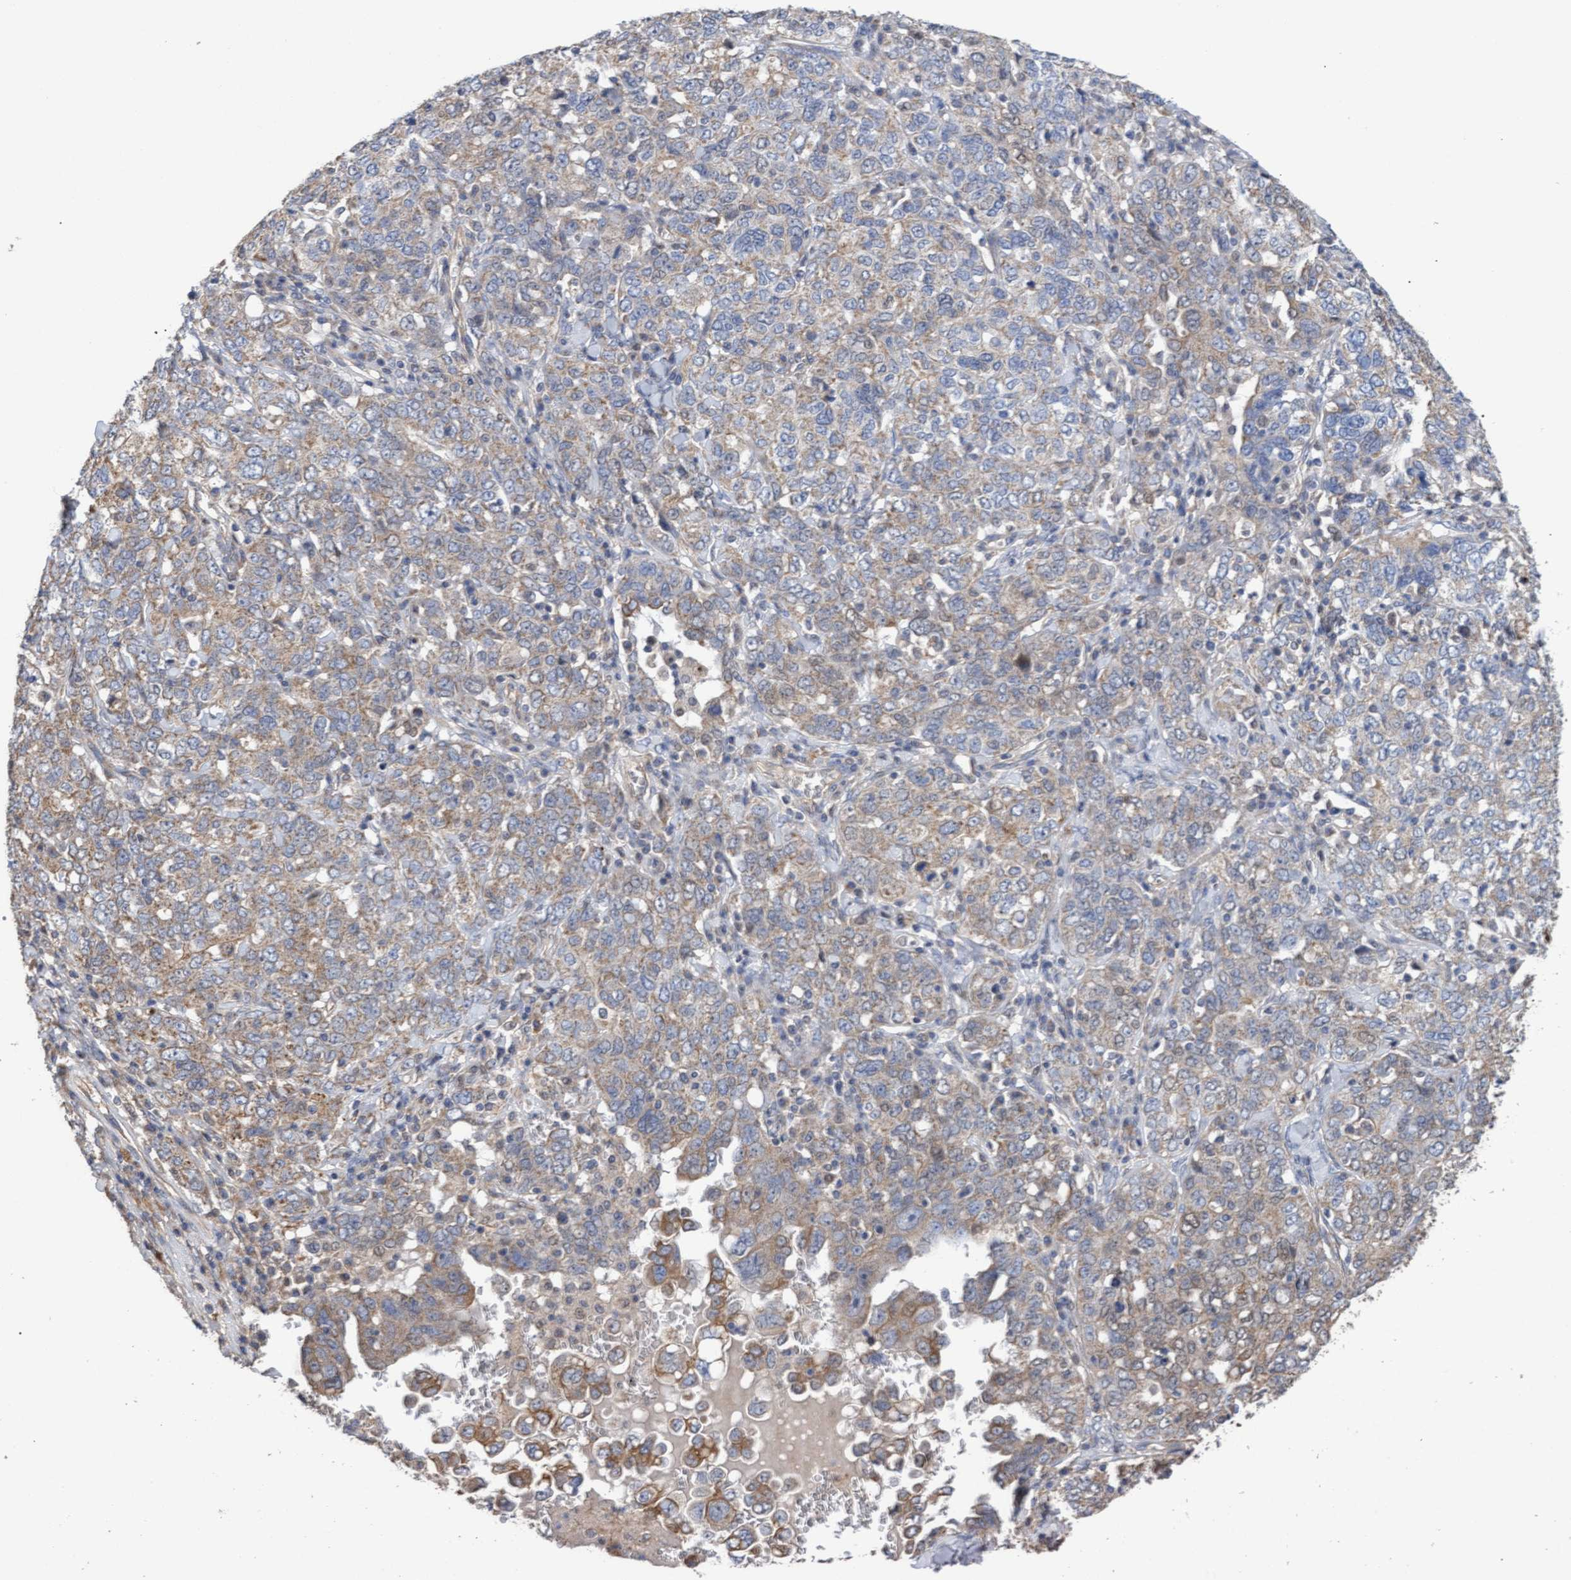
{"staining": {"intensity": "weak", "quantity": ">75%", "location": "cytoplasmic/membranous"}, "tissue": "ovarian cancer", "cell_type": "Tumor cells", "image_type": "cancer", "snomed": [{"axis": "morphology", "description": "Carcinoma, endometroid"}, {"axis": "topography", "description": "Ovary"}], "caption": "Immunohistochemistry (IHC) (DAB) staining of ovarian cancer (endometroid carcinoma) demonstrates weak cytoplasmic/membranous protein staining in about >75% of tumor cells.", "gene": "MRPL38", "patient": {"sex": "female", "age": 62}}